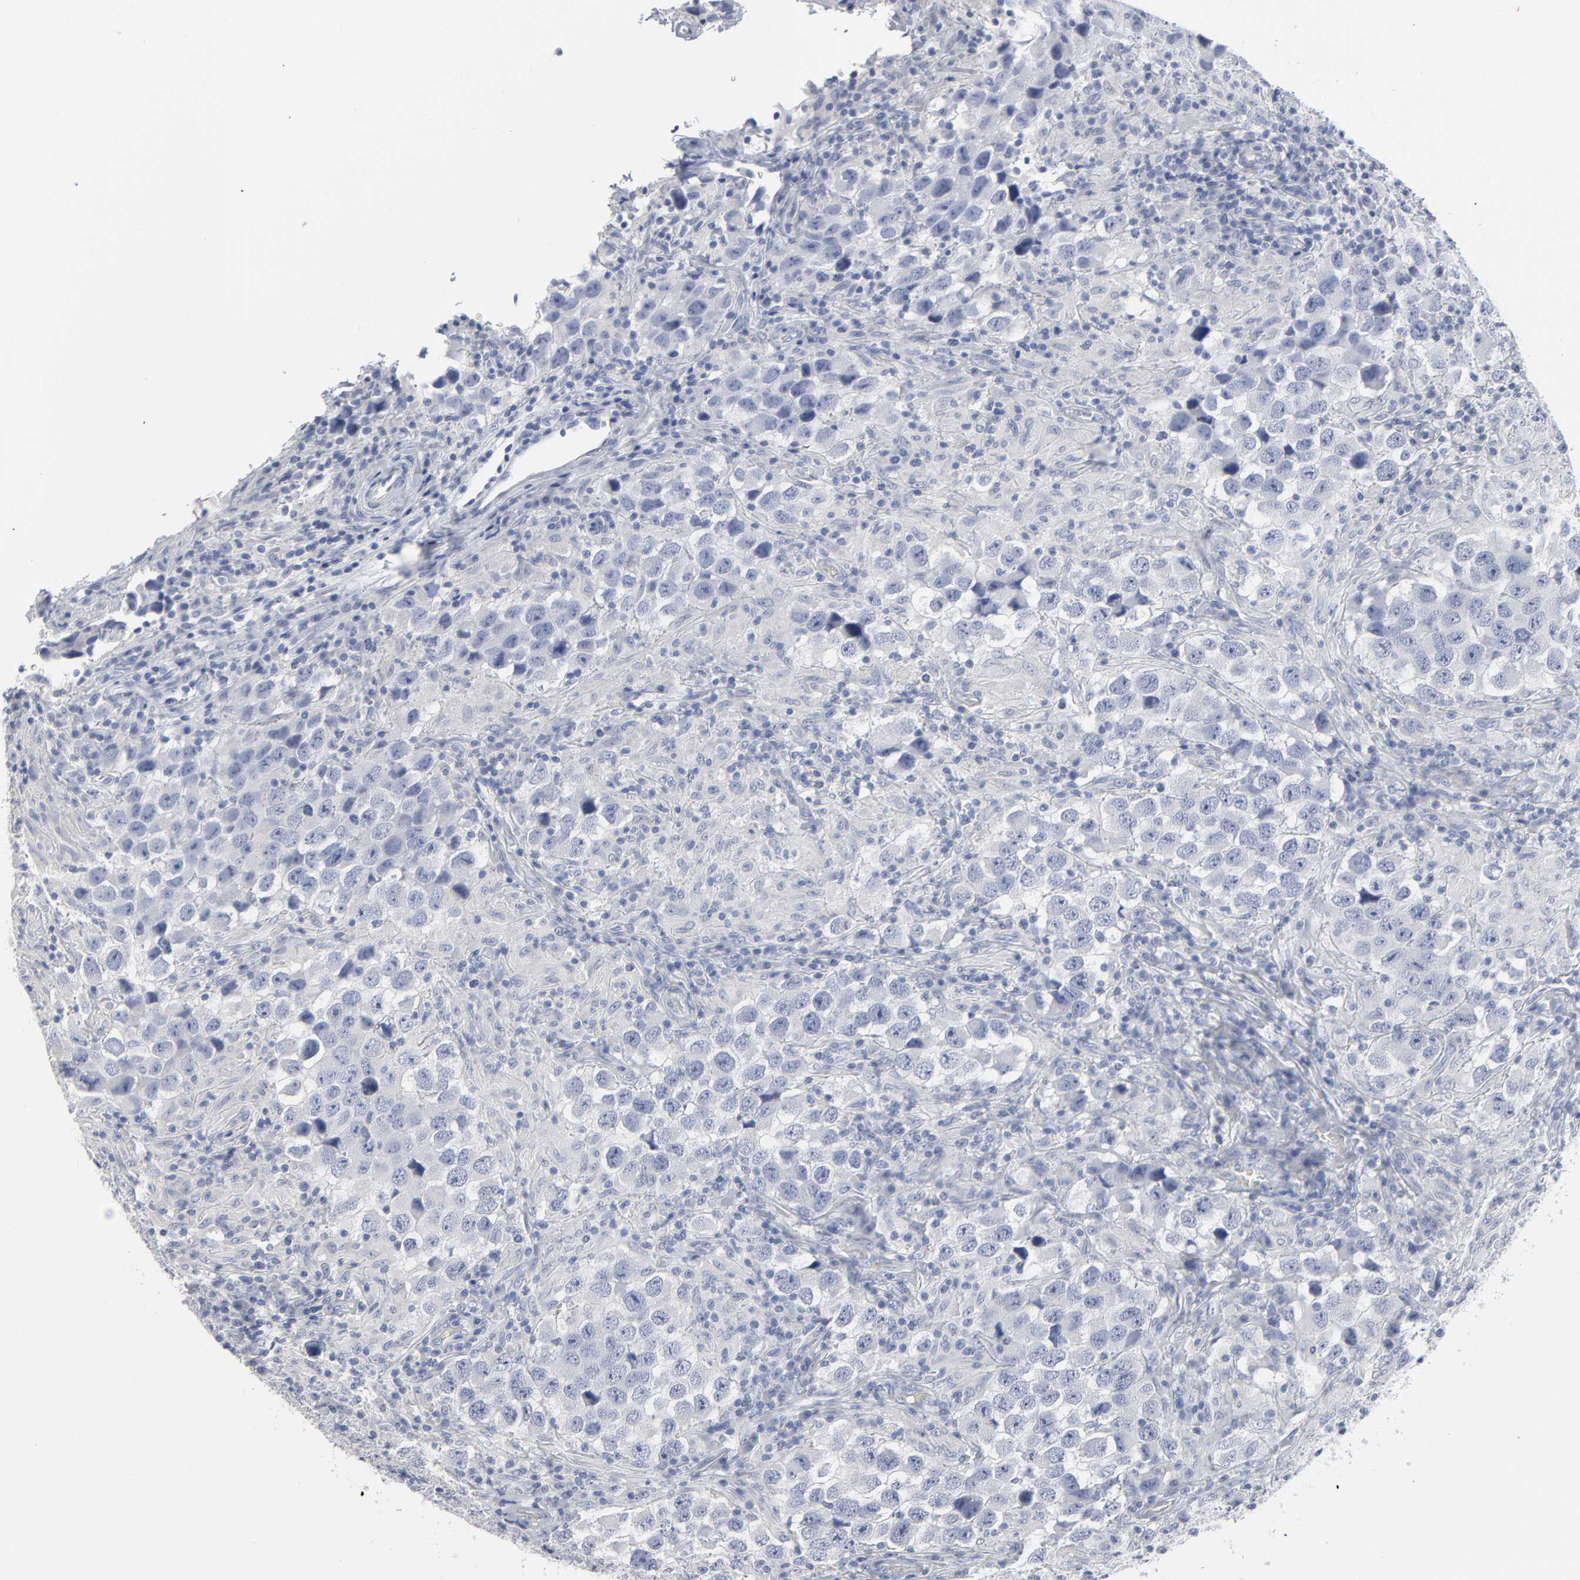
{"staining": {"intensity": "negative", "quantity": "none", "location": "none"}, "tissue": "testis cancer", "cell_type": "Tumor cells", "image_type": "cancer", "snomed": [{"axis": "morphology", "description": "Carcinoma, Embryonal, NOS"}, {"axis": "topography", "description": "Testis"}], "caption": "Tumor cells are negative for protein expression in human testis cancer (embryonal carcinoma). (Stains: DAB IHC with hematoxylin counter stain, Microscopy: brightfield microscopy at high magnification).", "gene": "PAGE1", "patient": {"sex": "male", "age": 21}}